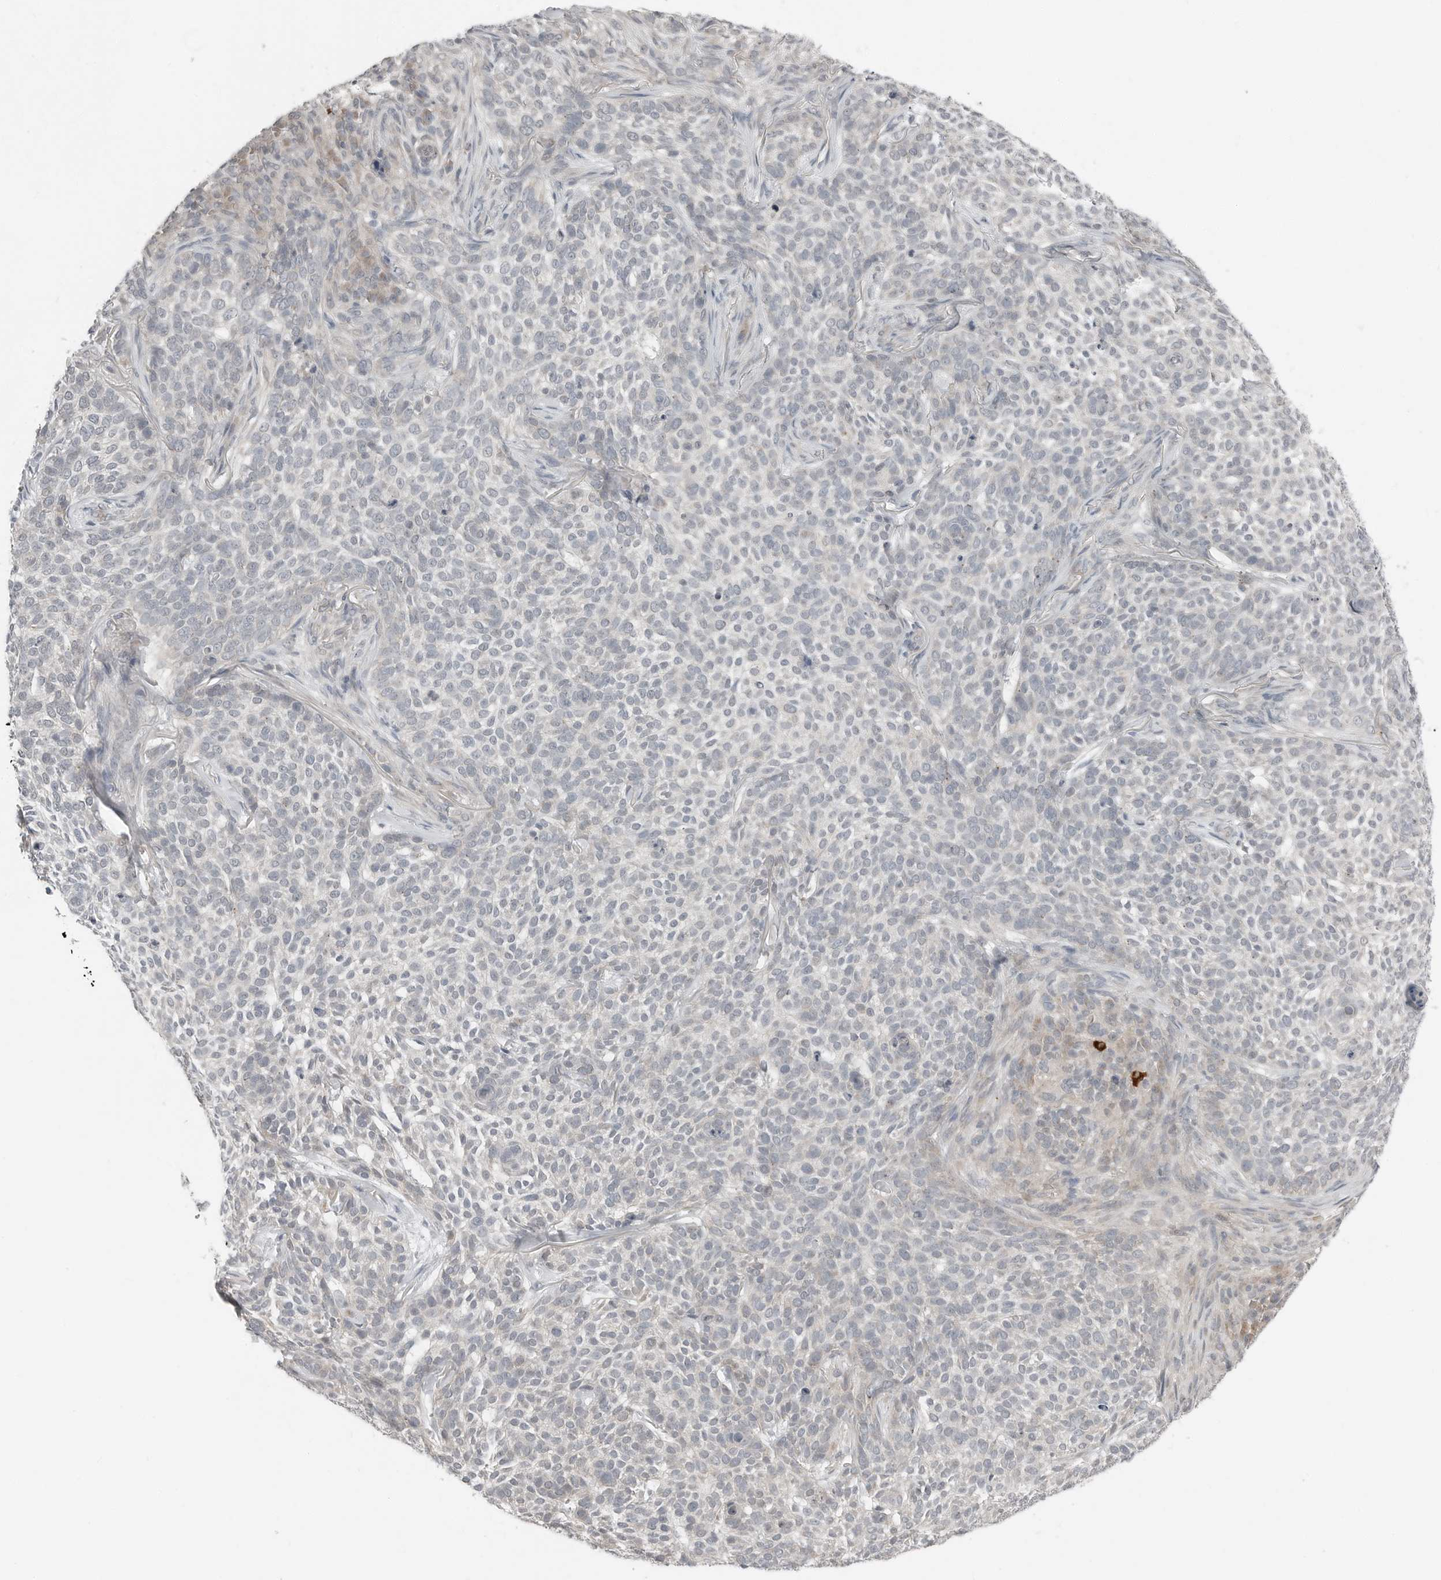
{"staining": {"intensity": "negative", "quantity": "none", "location": "none"}, "tissue": "skin cancer", "cell_type": "Tumor cells", "image_type": "cancer", "snomed": [{"axis": "morphology", "description": "Basal cell carcinoma"}, {"axis": "topography", "description": "Skin"}], "caption": "Immunohistochemistry micrograph of human skin basal cell carcinoma stained for a protein (brown), which shows no positivity in tumor cells.", "gene": "FCRLB", "patient": {"sex": "female", "age": 64}}